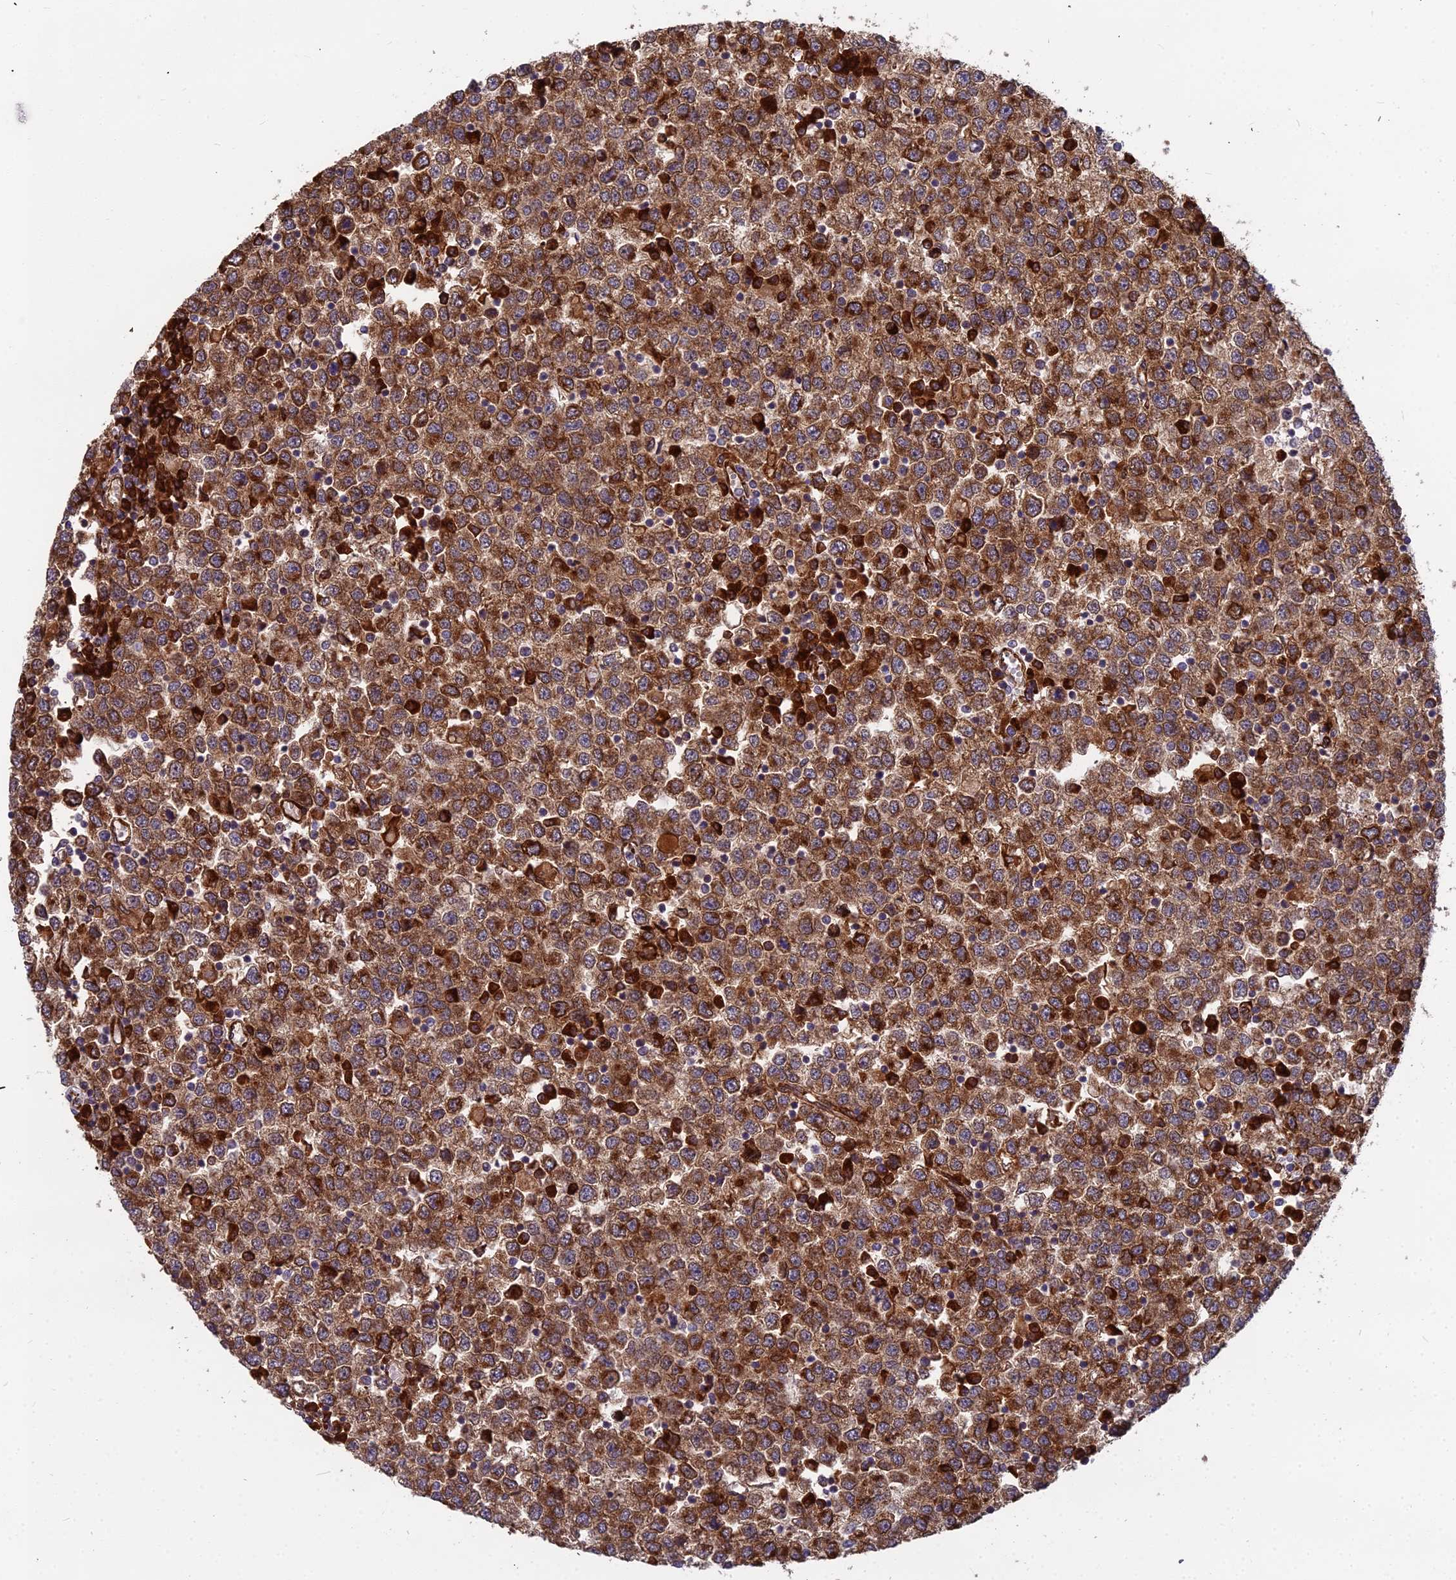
{"staining": {"intensity": "strong", "quantity": ">75%", "location": "cytoplasmic/membranous"}, "tissue": "testis cancer", "cell_type": "Tumor cells", "image_type": "cancer", "snomed": [{"axis": "morphology", "description": "Seminoma, NOS"}, {"axis": "topography", "description": "Testis"}], "caption": "Immunohistochemistry micrograph of testis cancer (seminoma) stained for a protein (brown), which exhibits high levels of strong cytoplasmic/membranous expression in approximately >75% of tumor cells.", "gene": "NDUFAF7", "patient": {"sex": "male", "age": 65}}